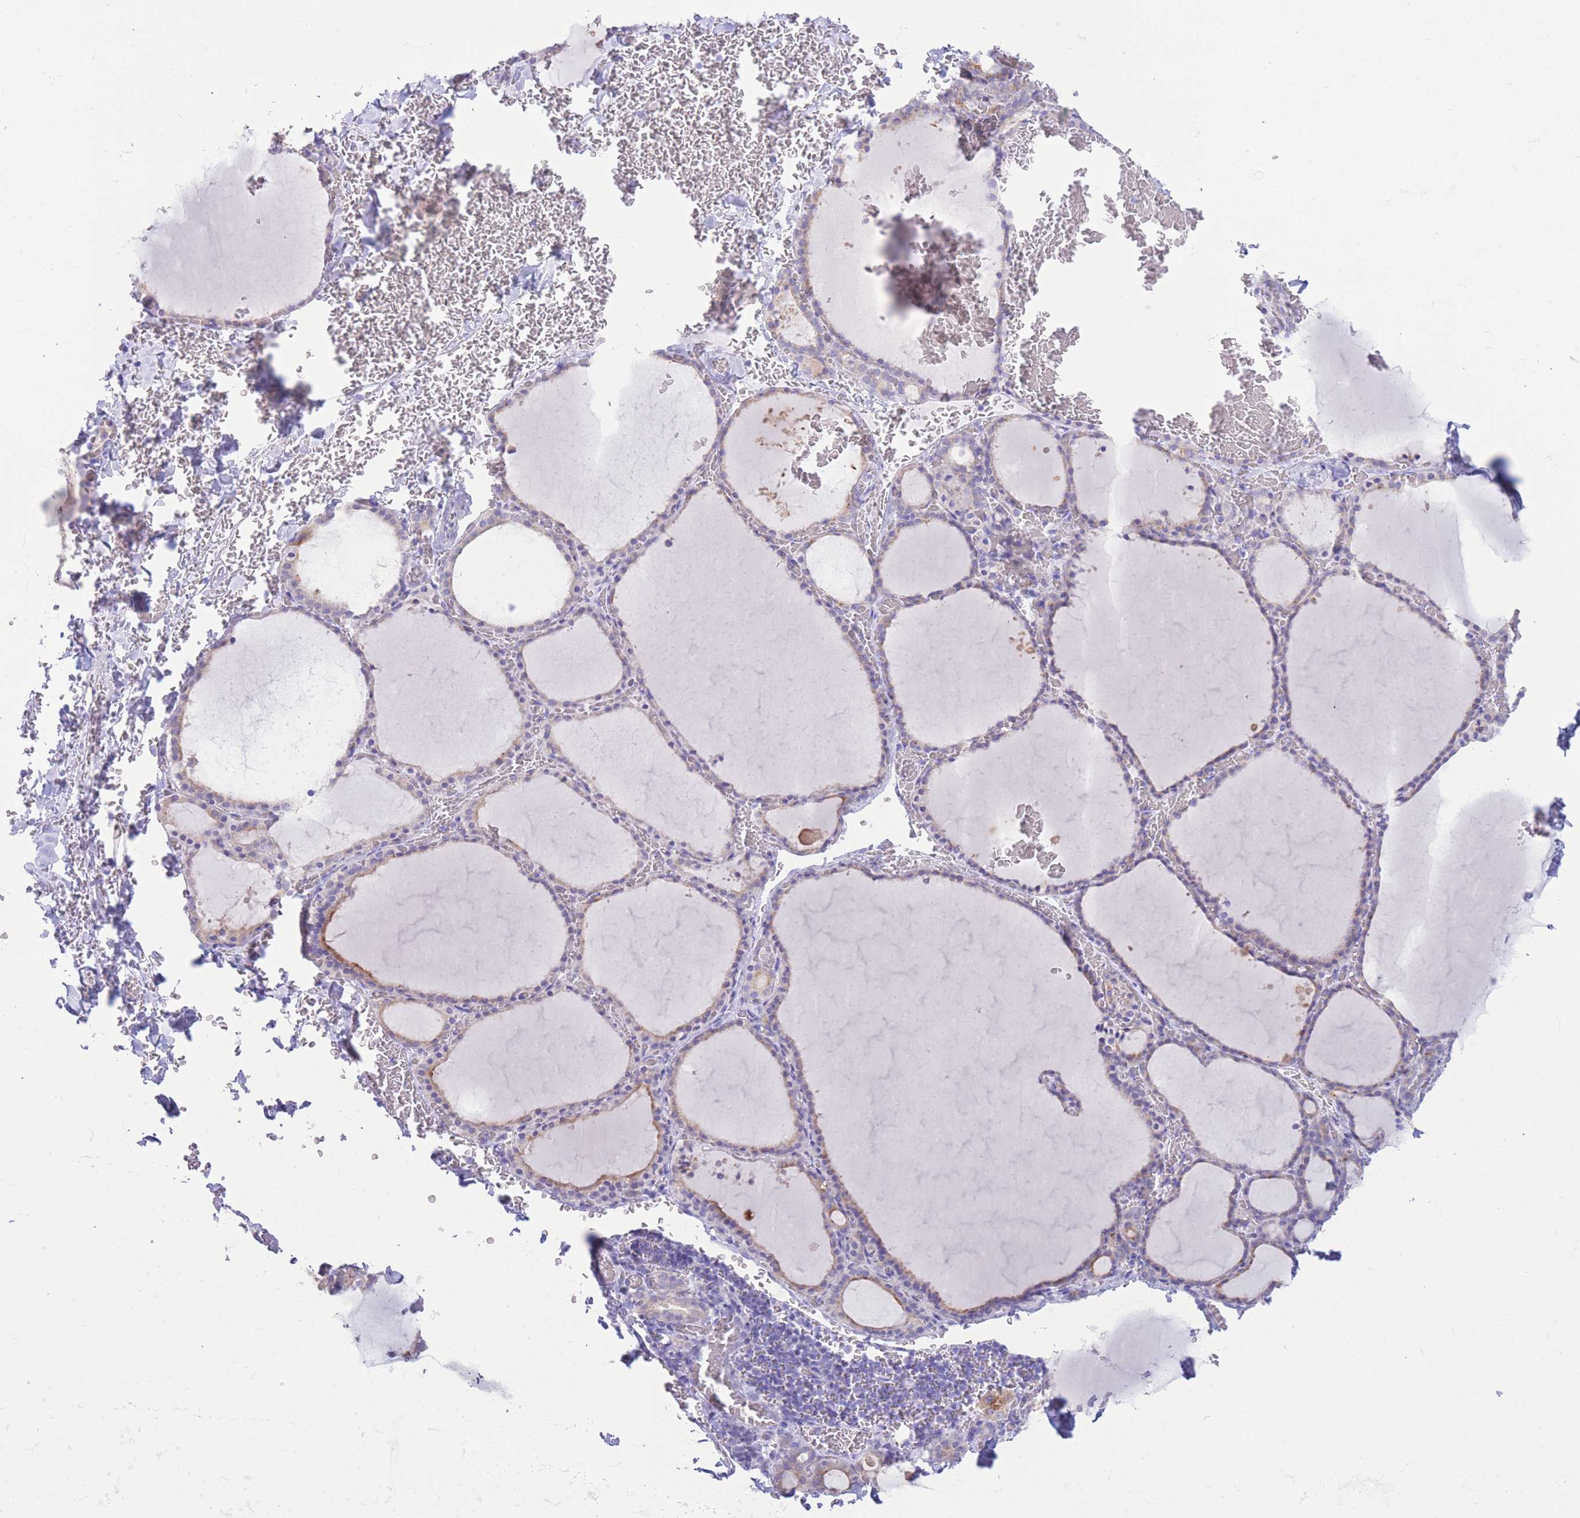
{"staining": {"intensity": "weak", "quantity": "25%-75%", "location": "cytoplasmic/membranous"}, "tissue": "thyroid gland", "cell_type": "Glandular cells", "image_type": "normal", "snomed": [{"axis": "morphology", "description": "Normal tissue, NOS"}, {"axis": "topography", "description": "Thyroid gland"}], "caption": "Immunohistochemistry of unremarkable human thyroid gland reveals low levels of weak cytoplasmic/membranous expression in about 25%-75% of glandular cells. (IHC, brightfield microscopy, high magnification).", "gene": "FAH", "patient": {"sex": "female", "age": 39}}